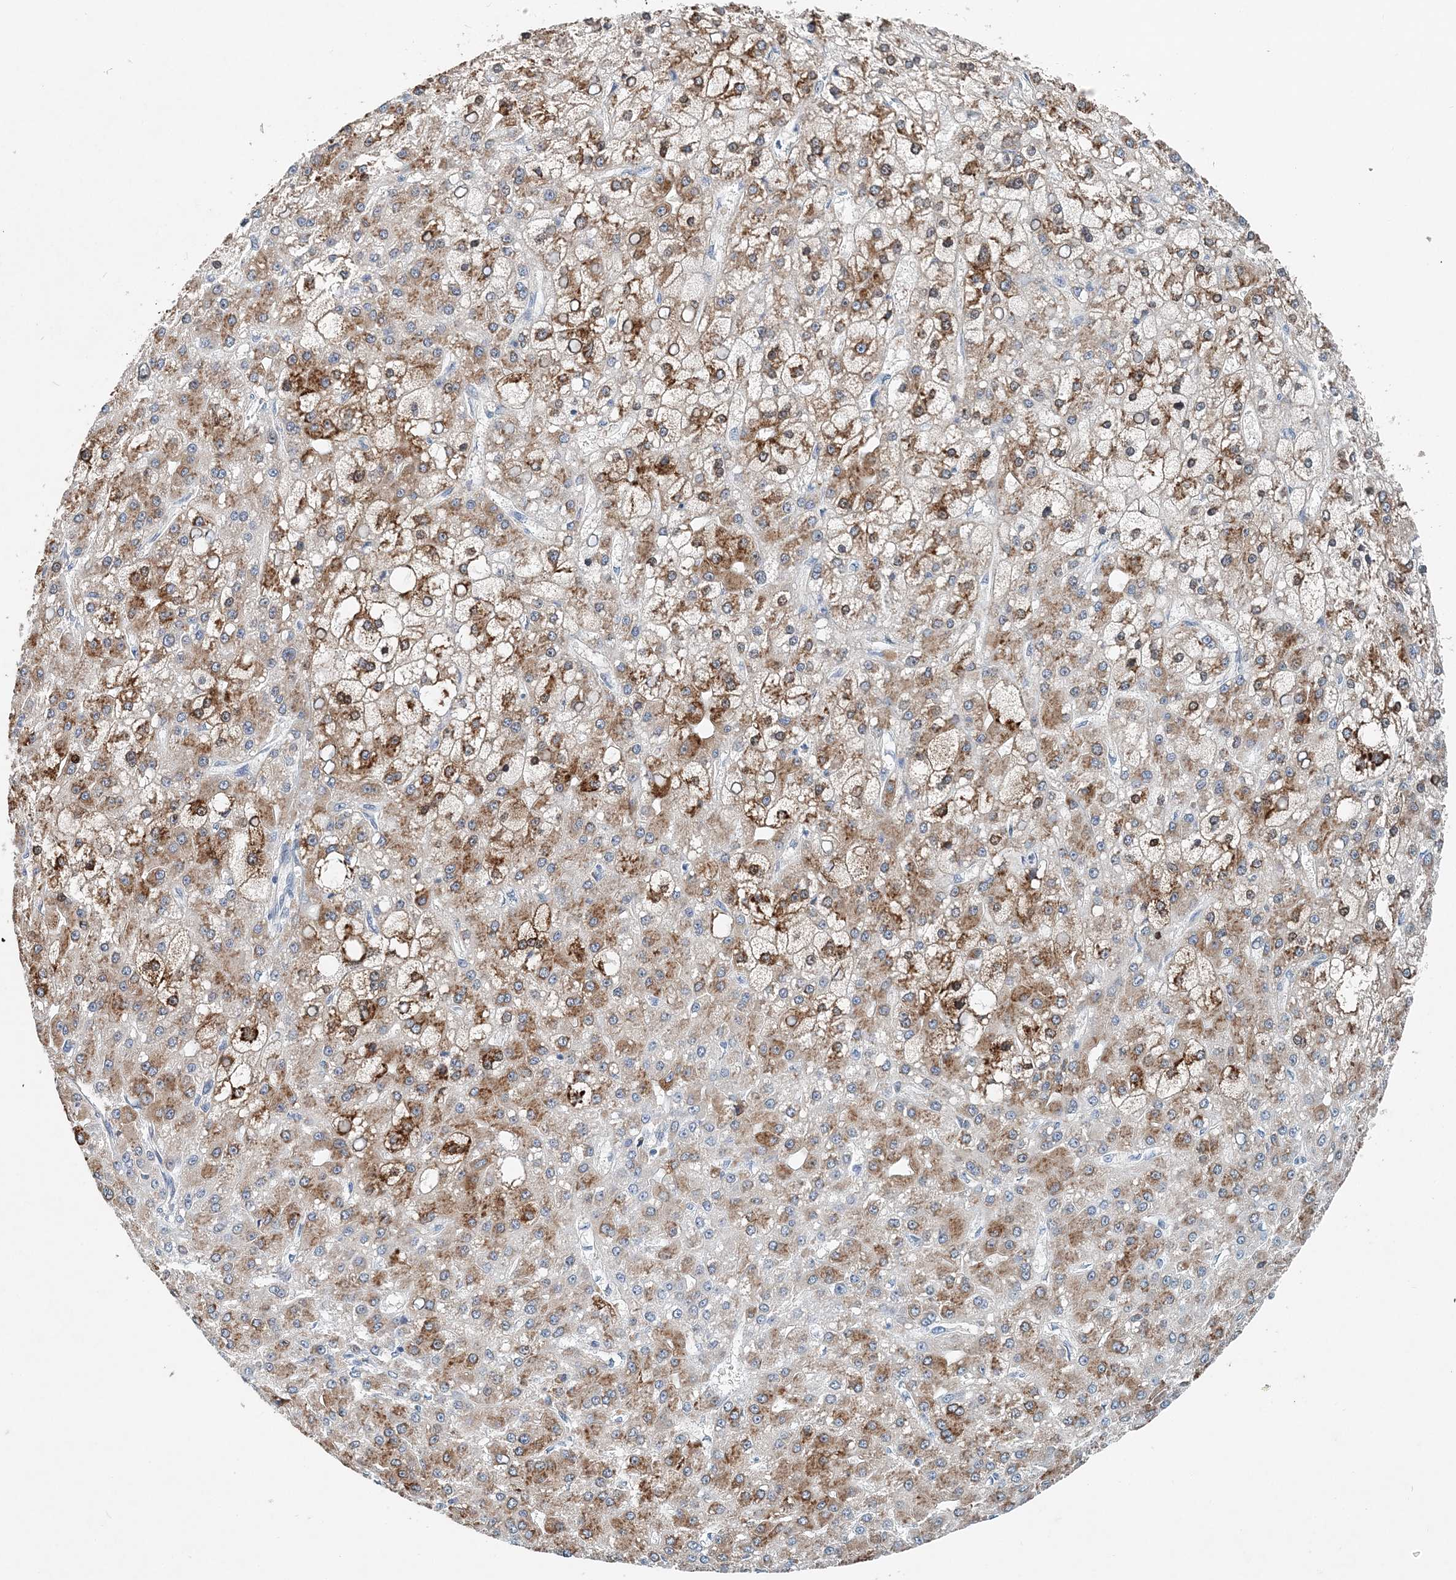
{"staining": {"intensity": "moderate", "quantity": ">75%", "location": "cytoplasmic/membranous"}, "tissue": "liver cancer", "cell_type": "Tumor cells", "image_type": "cancer", "snomed": [{"axis": "morphology", "description": "Carcinoma, Hepatocellular, NOS"}, {"axis": "topography", "description": "Liver"}], "caption": "About >75% of tumor cells in human hepatocellular carcinoma (liver) exhibit moderate cytoplasmic/membranous protein staining as visualized by brown immunohistochemical staining.", "gene": "EEF1A2", "patient": {"sex": "male", "age": 67}}